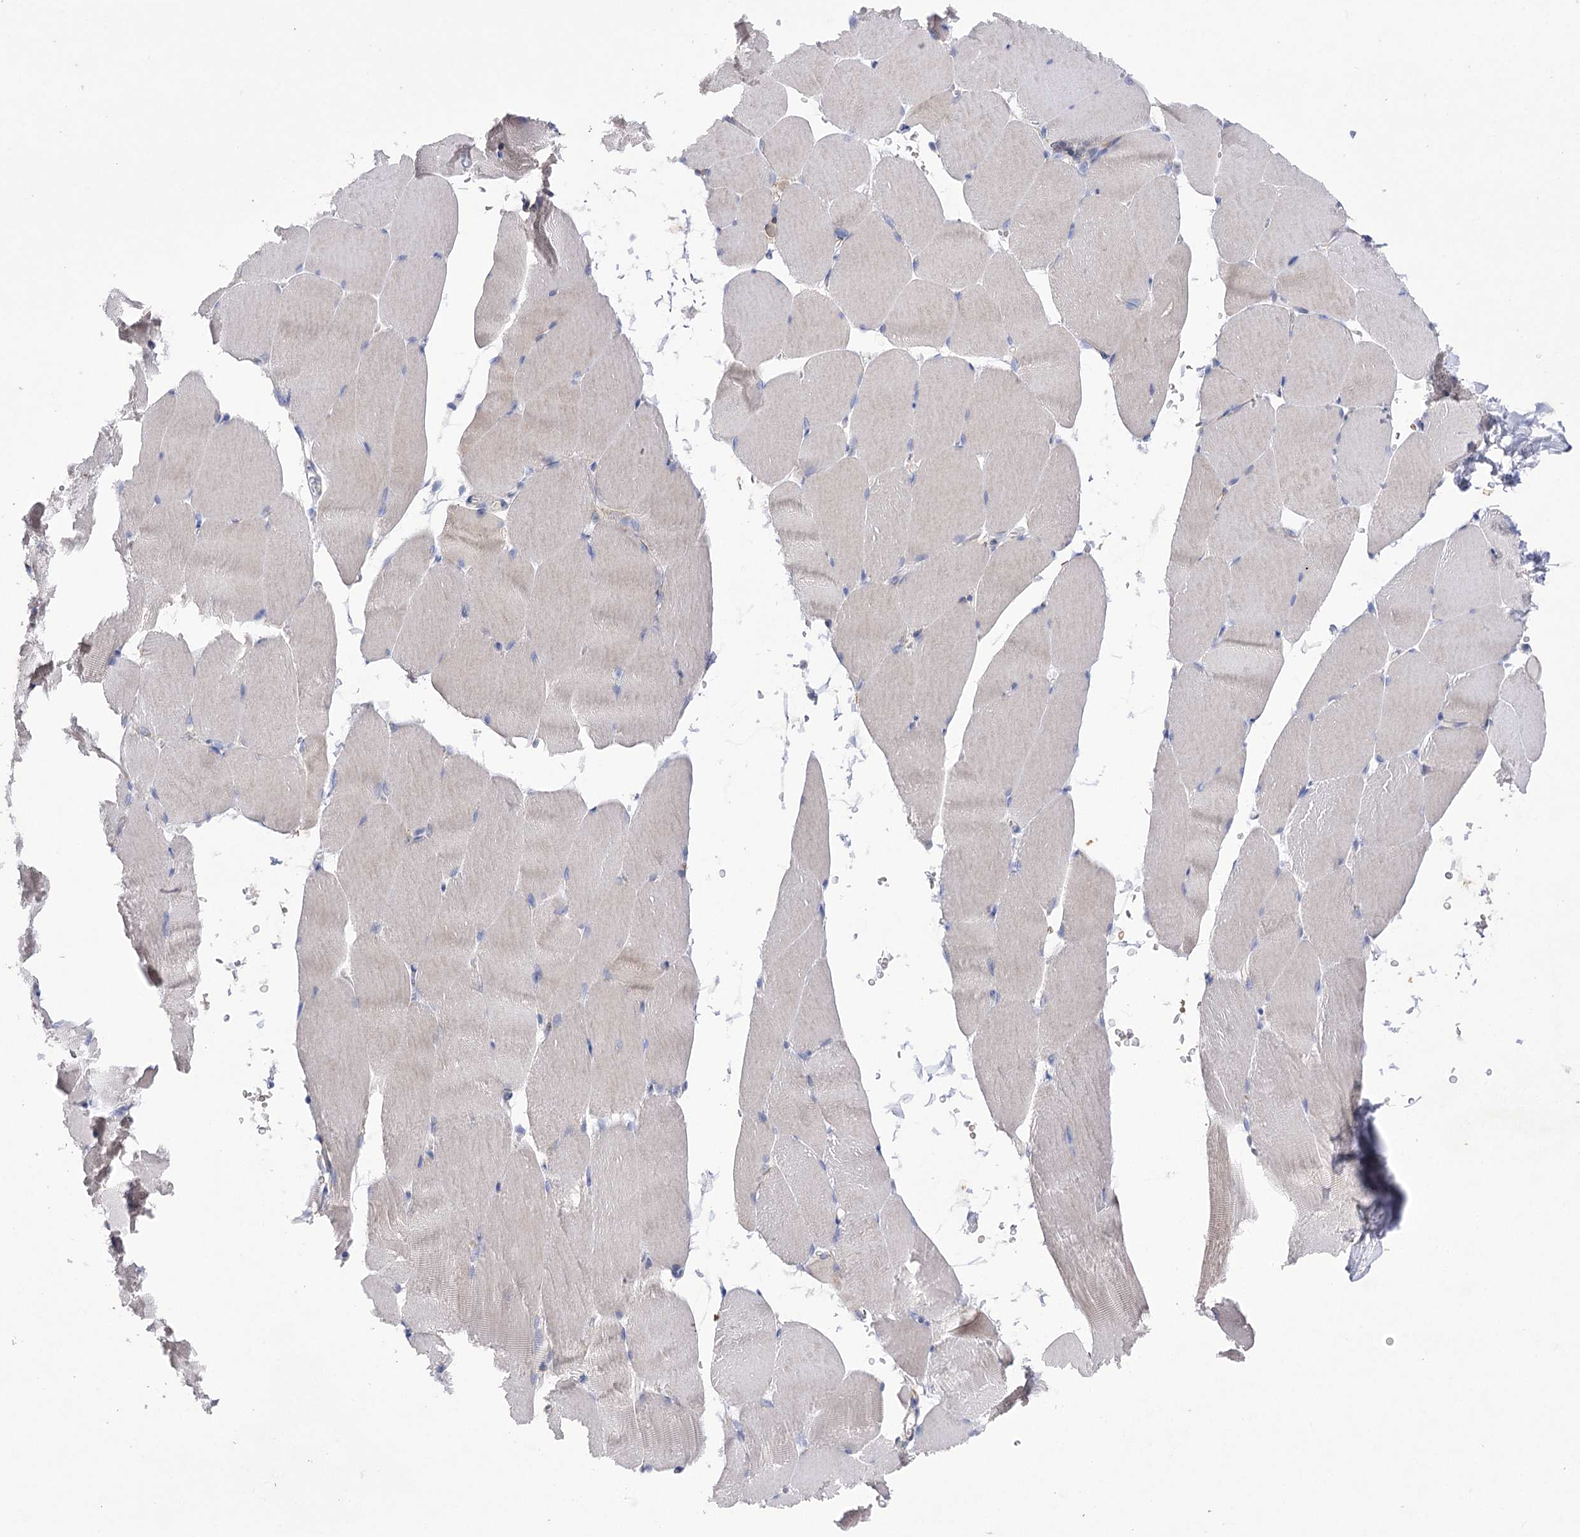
{"staining": {"intensity": "negative", "quantity": "none", "location": "none"}, "tissue": "skeletal muscle", "cell_type": "Myocytes", "image_type": "normal", "snomed": [{"axis": "morphology", "description": "Normal tissue, NOS"}, {"axis": "topography", "description": "Skeletal muscle"}, {"axis": "topography", "description": "Parathyroid gland"}], "caption": "An immunohistochemistry photomicrograph of benign skeletal muscle is shown. There is no staining in myocytes of skeletal muscle. (Stains: DAB (3,3'-diaminobenzidine) immunohistochemistry with hematoxylin counter stain, Microscopy: brightfield microscopy at high magnification).", "gene": "COX15", "patient": {"sex": "female", "age": 37}}